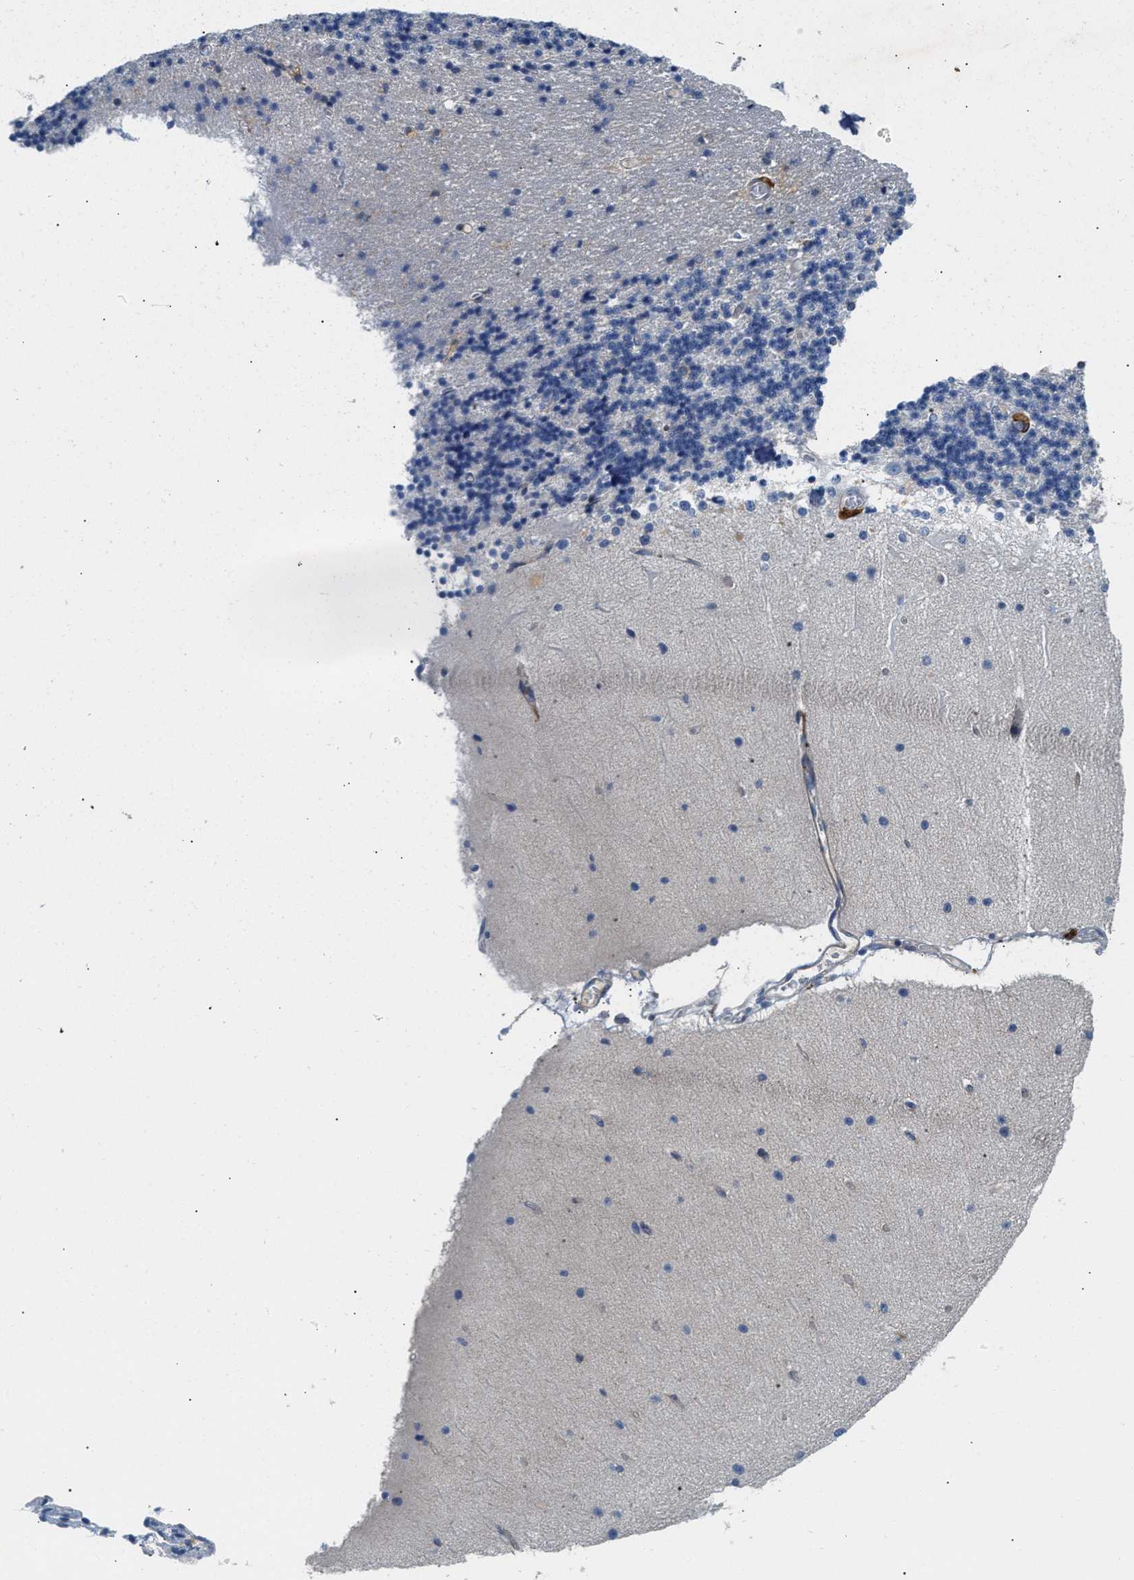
{"staining": {"intensity": "negative", "quantity": "none", "location": "none"}, "tissue": "cerebellum", "cell_type": "Cells in granular layer", "image_type": "normal", "snomed": [{"axis": "morphology", "description": "Normal tissue, NOS"}, {"axis": "topography", "description": "Cerebellum"}], "caption": "Immunohistochemistry histopathology image of benign cerebellum: human cerebellum stained with DAB shows no significant protein staining in cells in granular layer.", "gene": "NSUN7", "patient": {"sex": "female", "age": 54}}